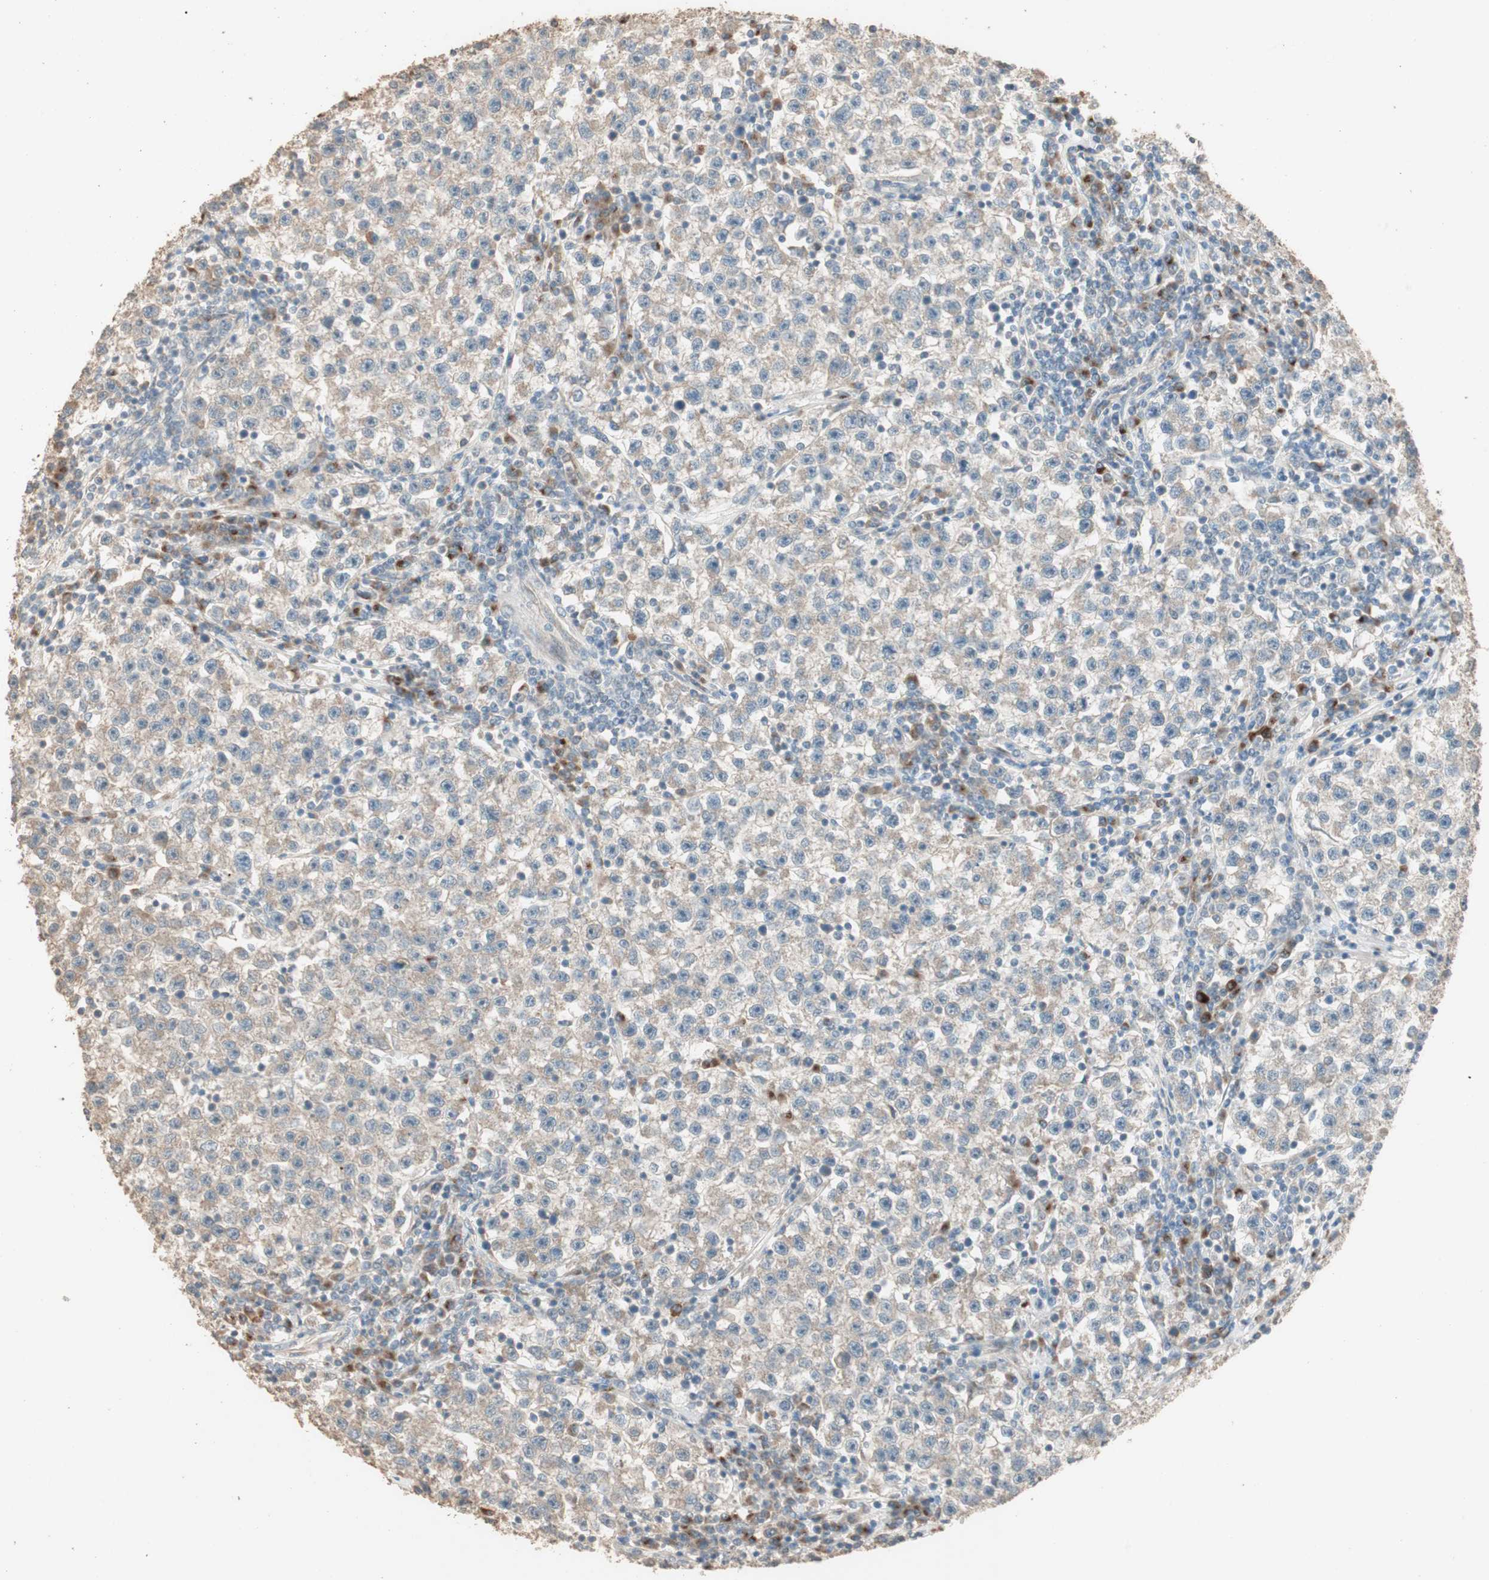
{"staining": {"intensity": "moderate", "quantity": ">75%", "location": "cytoplasmic/membranous"}, "tissue": "testis cancer", "cell_type": "Tumor cells", "image_type": "cancer", "snomed": [{"axis": "morphology", "description": "Seminoma, NOS"}, {"axis": "topography", "description": "Testis"}], "caption": "Protein expression by IHC displays moderate cytoplasmic/membranous positivity in approximately >75% of tumor cells in testis cancer.", "gene": "RARRES1", "patient": {"sex": "male", "age": 22}}